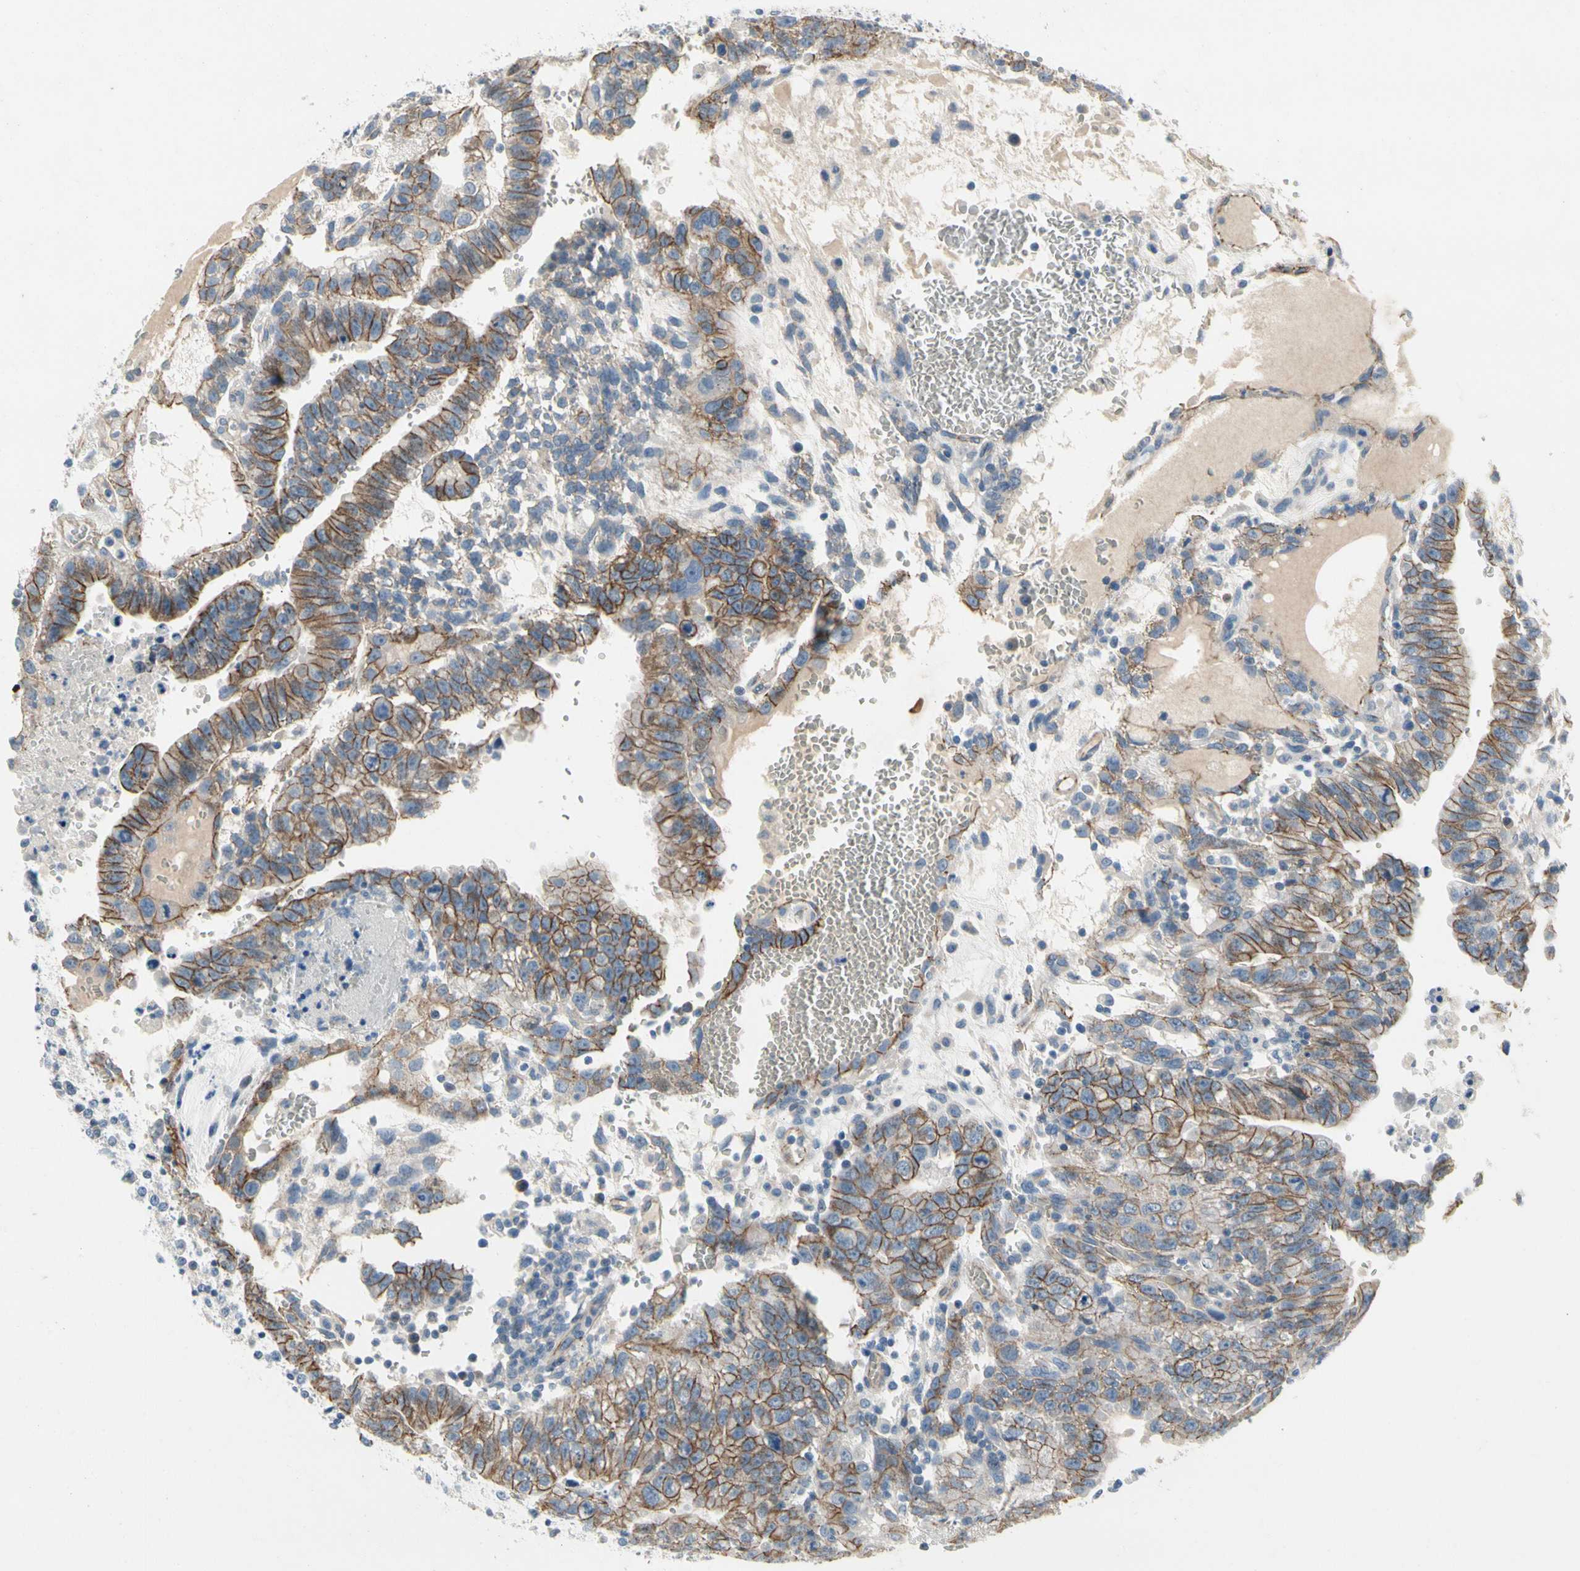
{"staining": {"intensity": "moderate", "quantity": "25%-75%", "location": "cytoplasmic/membranous"}, "tissue": "testis cancer", "cell_type": "Tumor cells", "image_type": "cancer", "snomed": [{"axis": "morphology", "description": "Seminoma, NOS"}, {"axis": "morphology", "description": "Carcinoma, Embryonal, NOS"}, {"axis": "topography", "description": "Testis"}], "caption": "Testis cancer (embryonal carcinoma) stained for a protein demonstrates moderate cytoplasmic/membranous positivity in tumor cells.", "gene": "LGR6", "patient": {"sex": "male", "age": 52}}